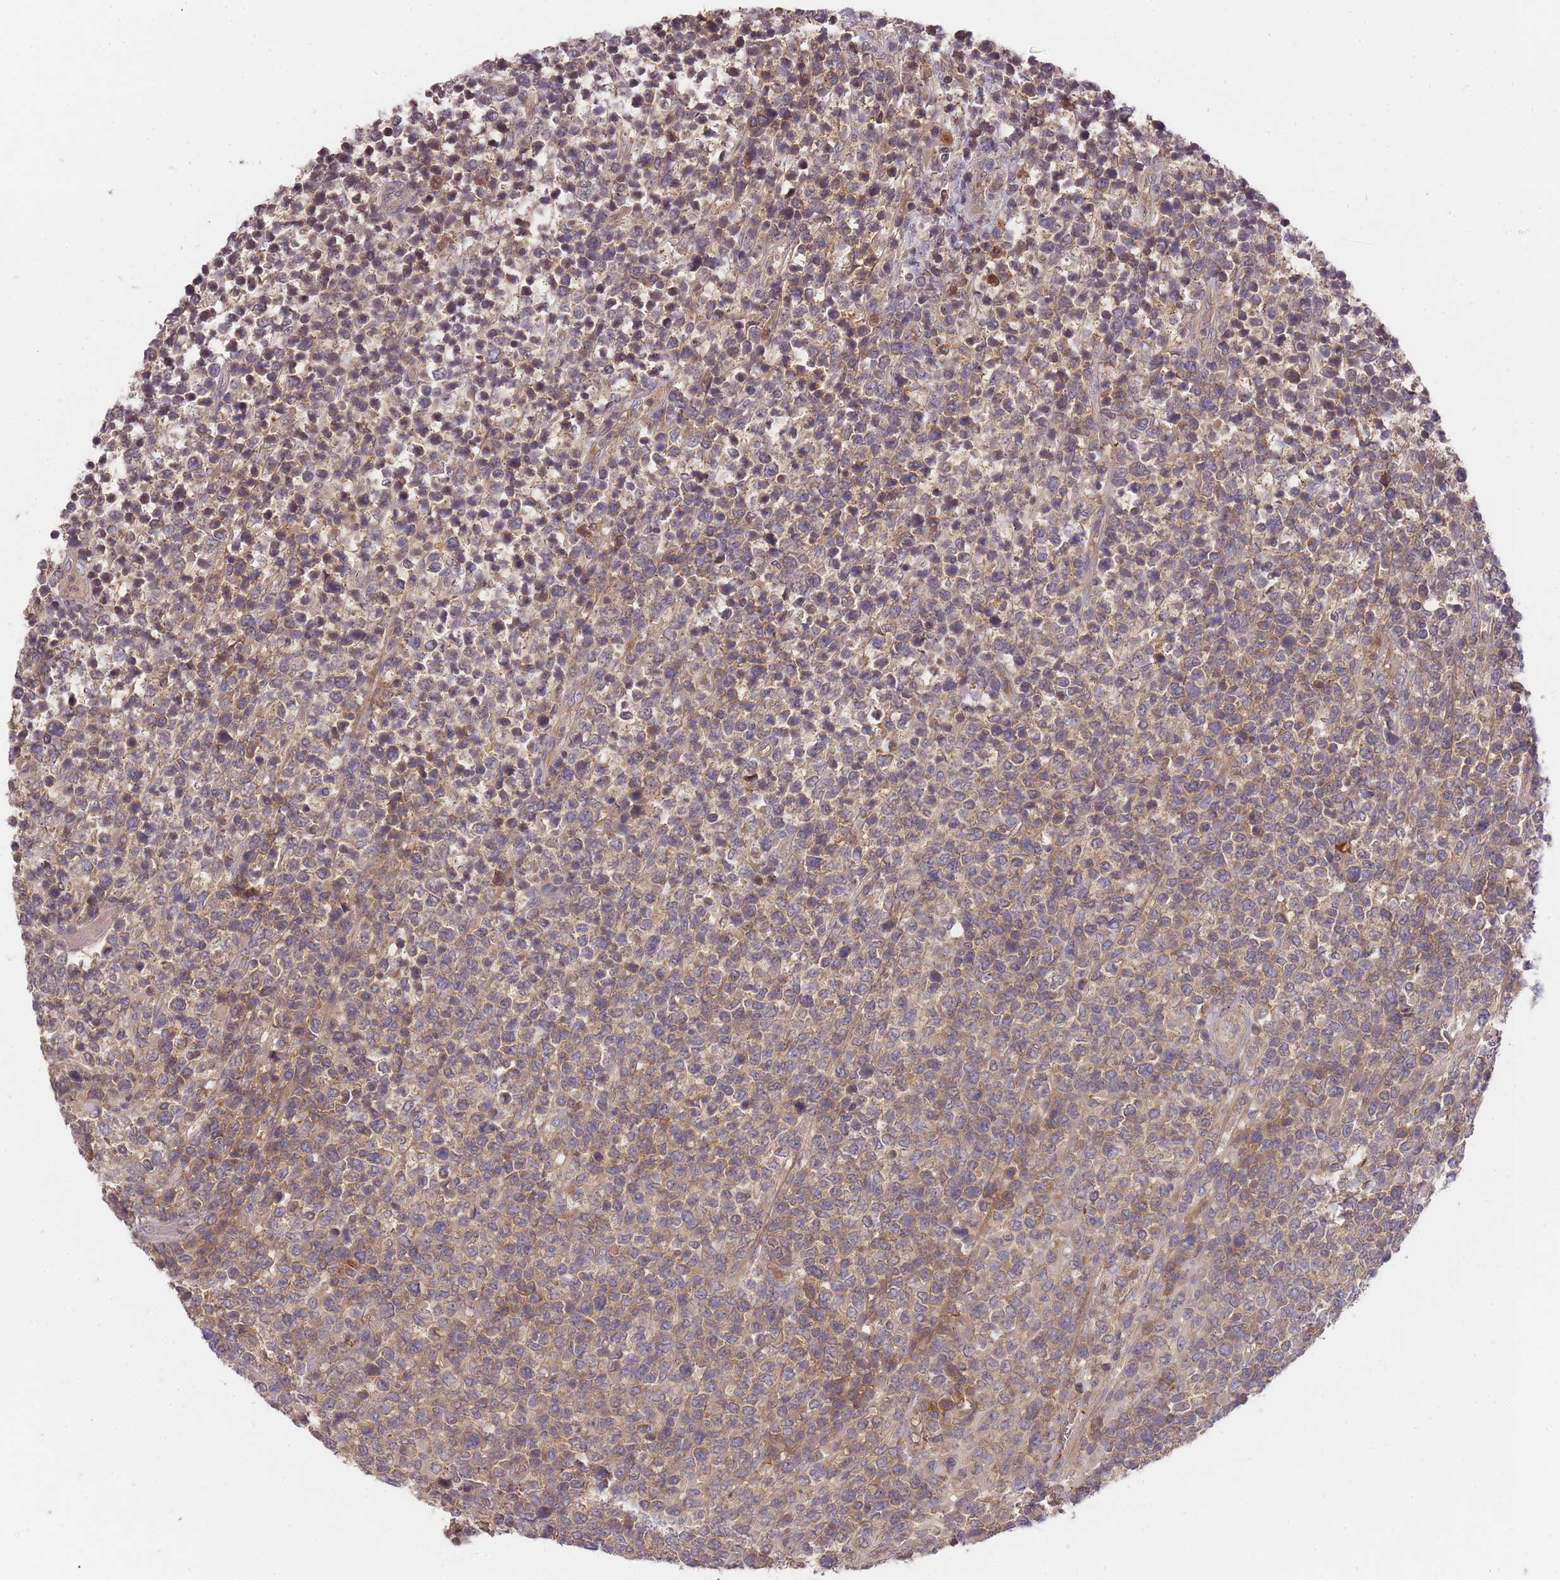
{"staining": {"intensity": "weak", "quantity": "25%-75%", "location": "cytoplasmic/membranous"}, "tissue": "lymphoma", "cell_type": "Tumor cells", "image_type": "cancer", "snomed": [{"axis": "morphology", "description": "Malignant lymphoma, non-Hodgkin's type, High grade"}, {"axis": "topography", "description": "Soft tissue"}], "caption": "A brown stain shows weak cytoplasmic/membranous expression of a protein in lymphoma tumor cells.", "gene": "RALGDS", "patient": {"sex": "female", "age": 56}}